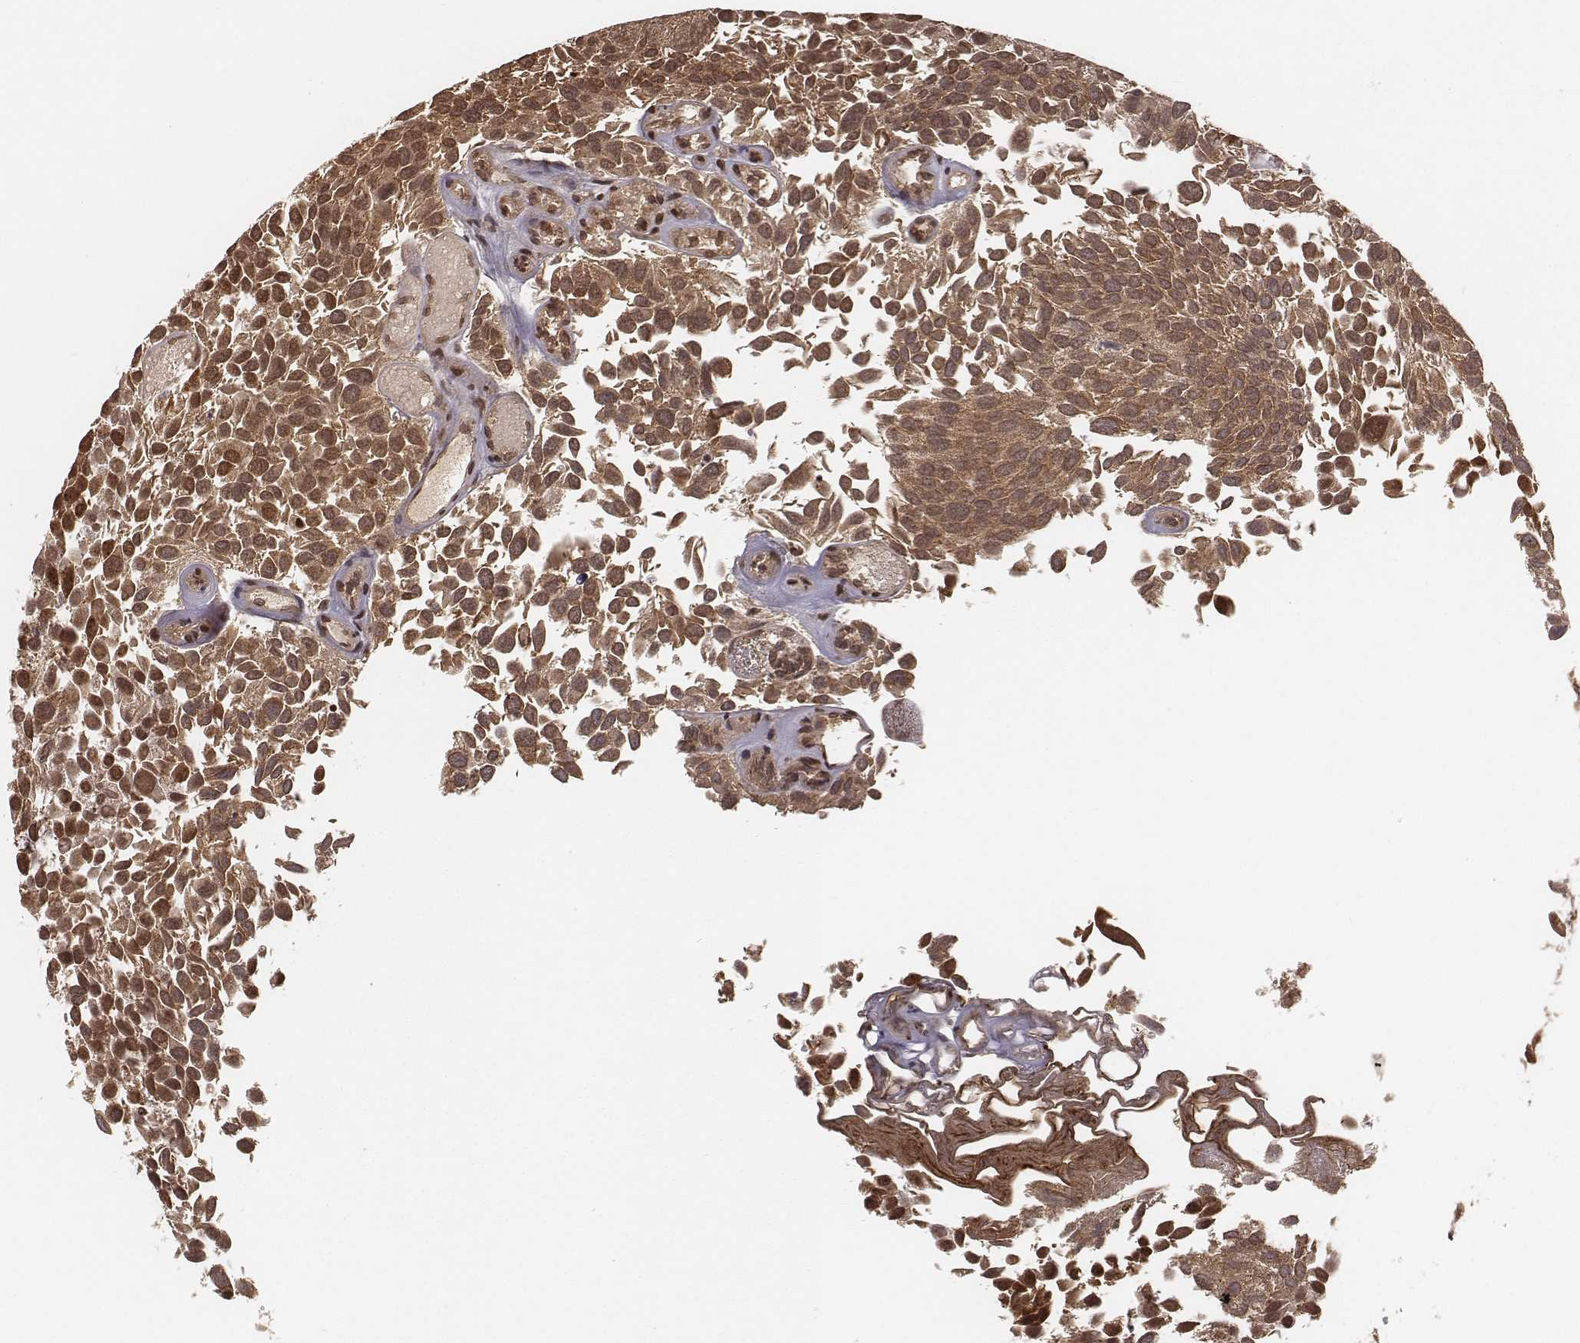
{"staining": {"intensity": "moderate", "quantity": ">75%", "location": "nuclear"}, "tissue": "urothelial cancer", "cell_type": "Tumor cells", "image_type": "cancer", "snomed": [{"axis": "morphology", "description": "Urothelial carcinoma, Low grade"}, {"axis": "topography", "description": "Urinary bladder"}], "caption": "Human urothelial cancer stained with a brown dye reveals moderate nuclear positive staining in approximately >75% of tumor cells.", "gene": "NFX1", "patient": {"sex": "female", "age": 69}}